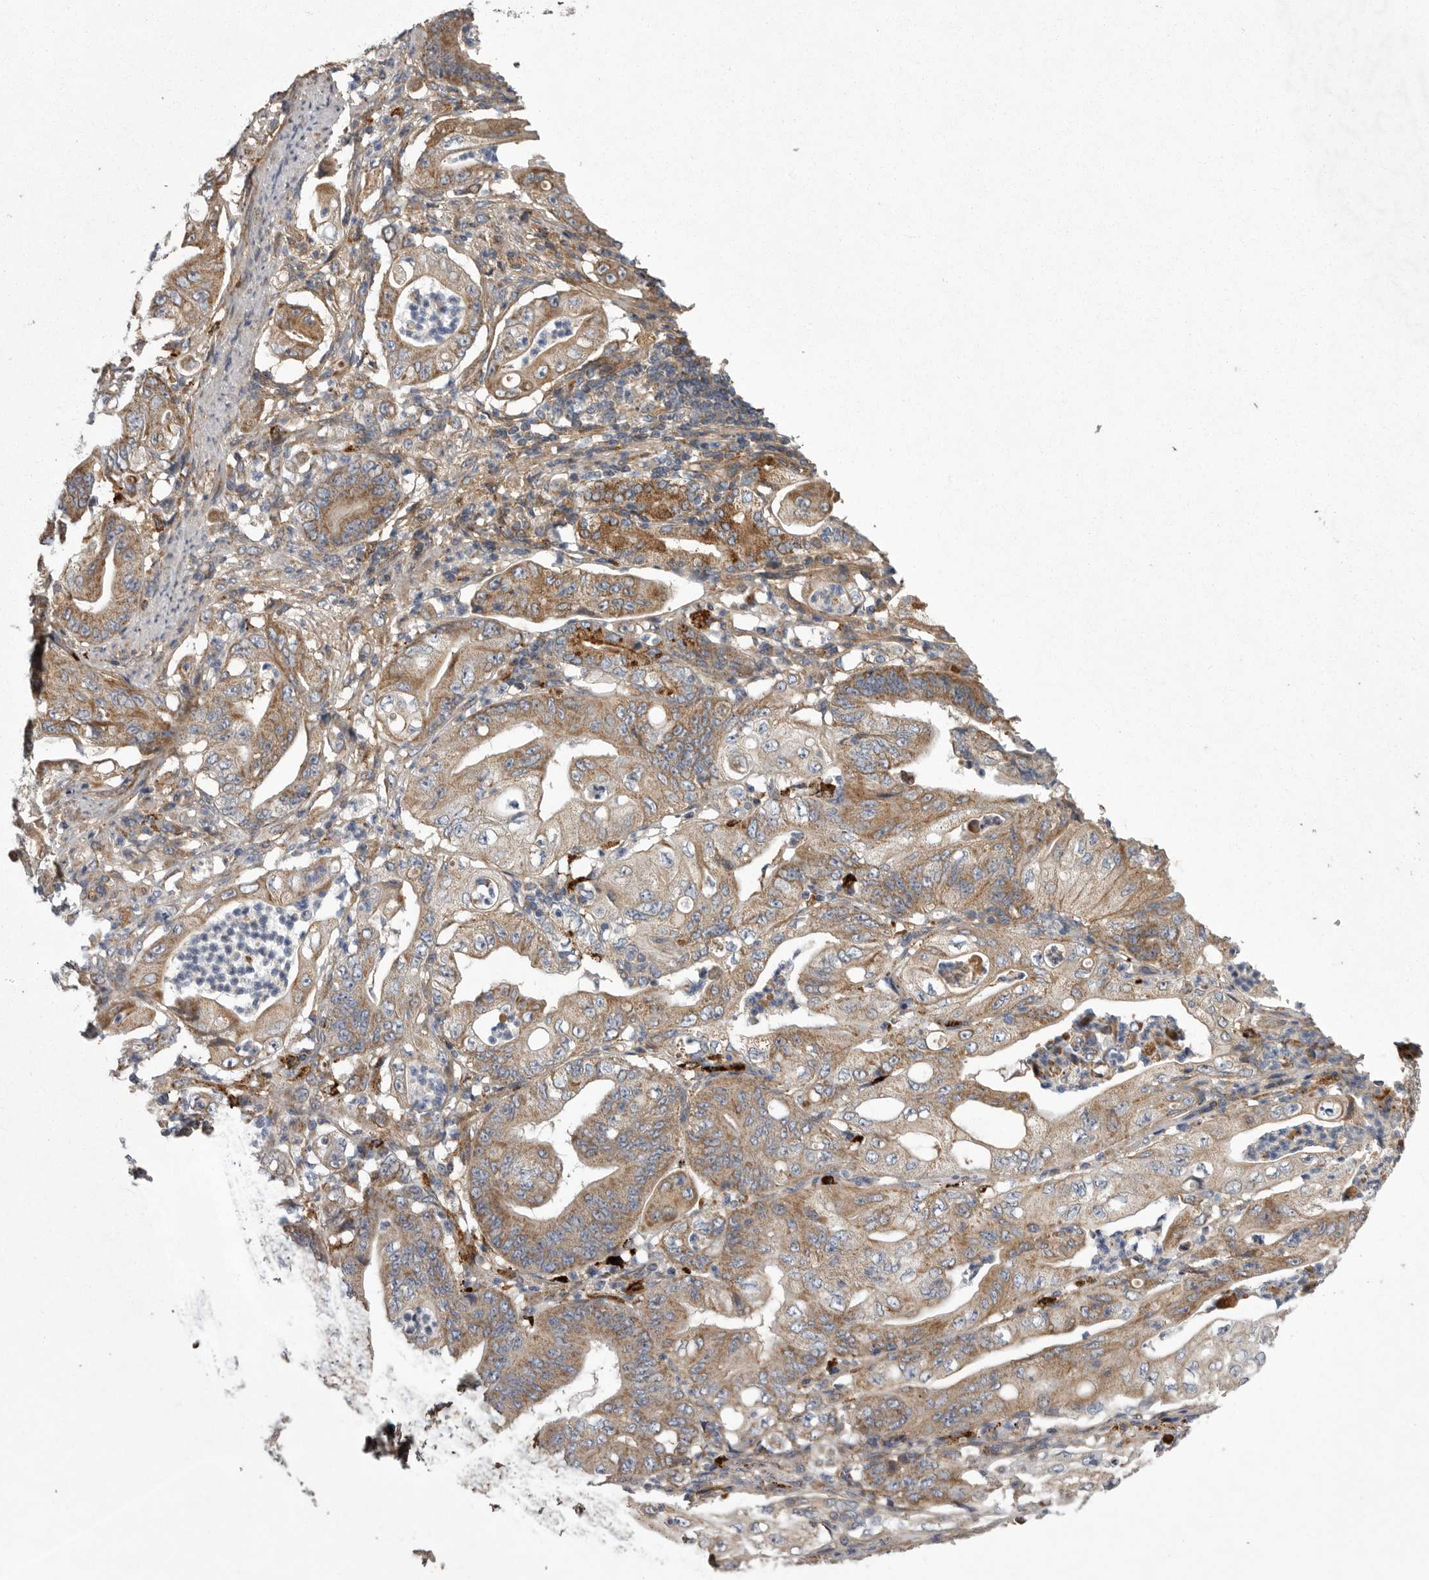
{"staining": {"intensity": "moderate", "quantity": ">75%", "location": "cytoplasmic/membranous"}, "tissue": "stomach cancer", "cell_type": "Tumor cells", "image_type": "cancer", "snomed": [{"axis": "morphology", "description": "Adenocarcinoma, NOS"}, {"axis": "topography", "description": "Stomach"}], "caption": "DAB (3,3'-diaminobenzidine) immunohistochemical staining of adenocarcinoma (stomach) demonstrates moderate cytoplasmic/membranous protein expression in approximately >75% of tumor cells.", "gene": "CRP", "patient": {"sex": "female", "age": 73}}